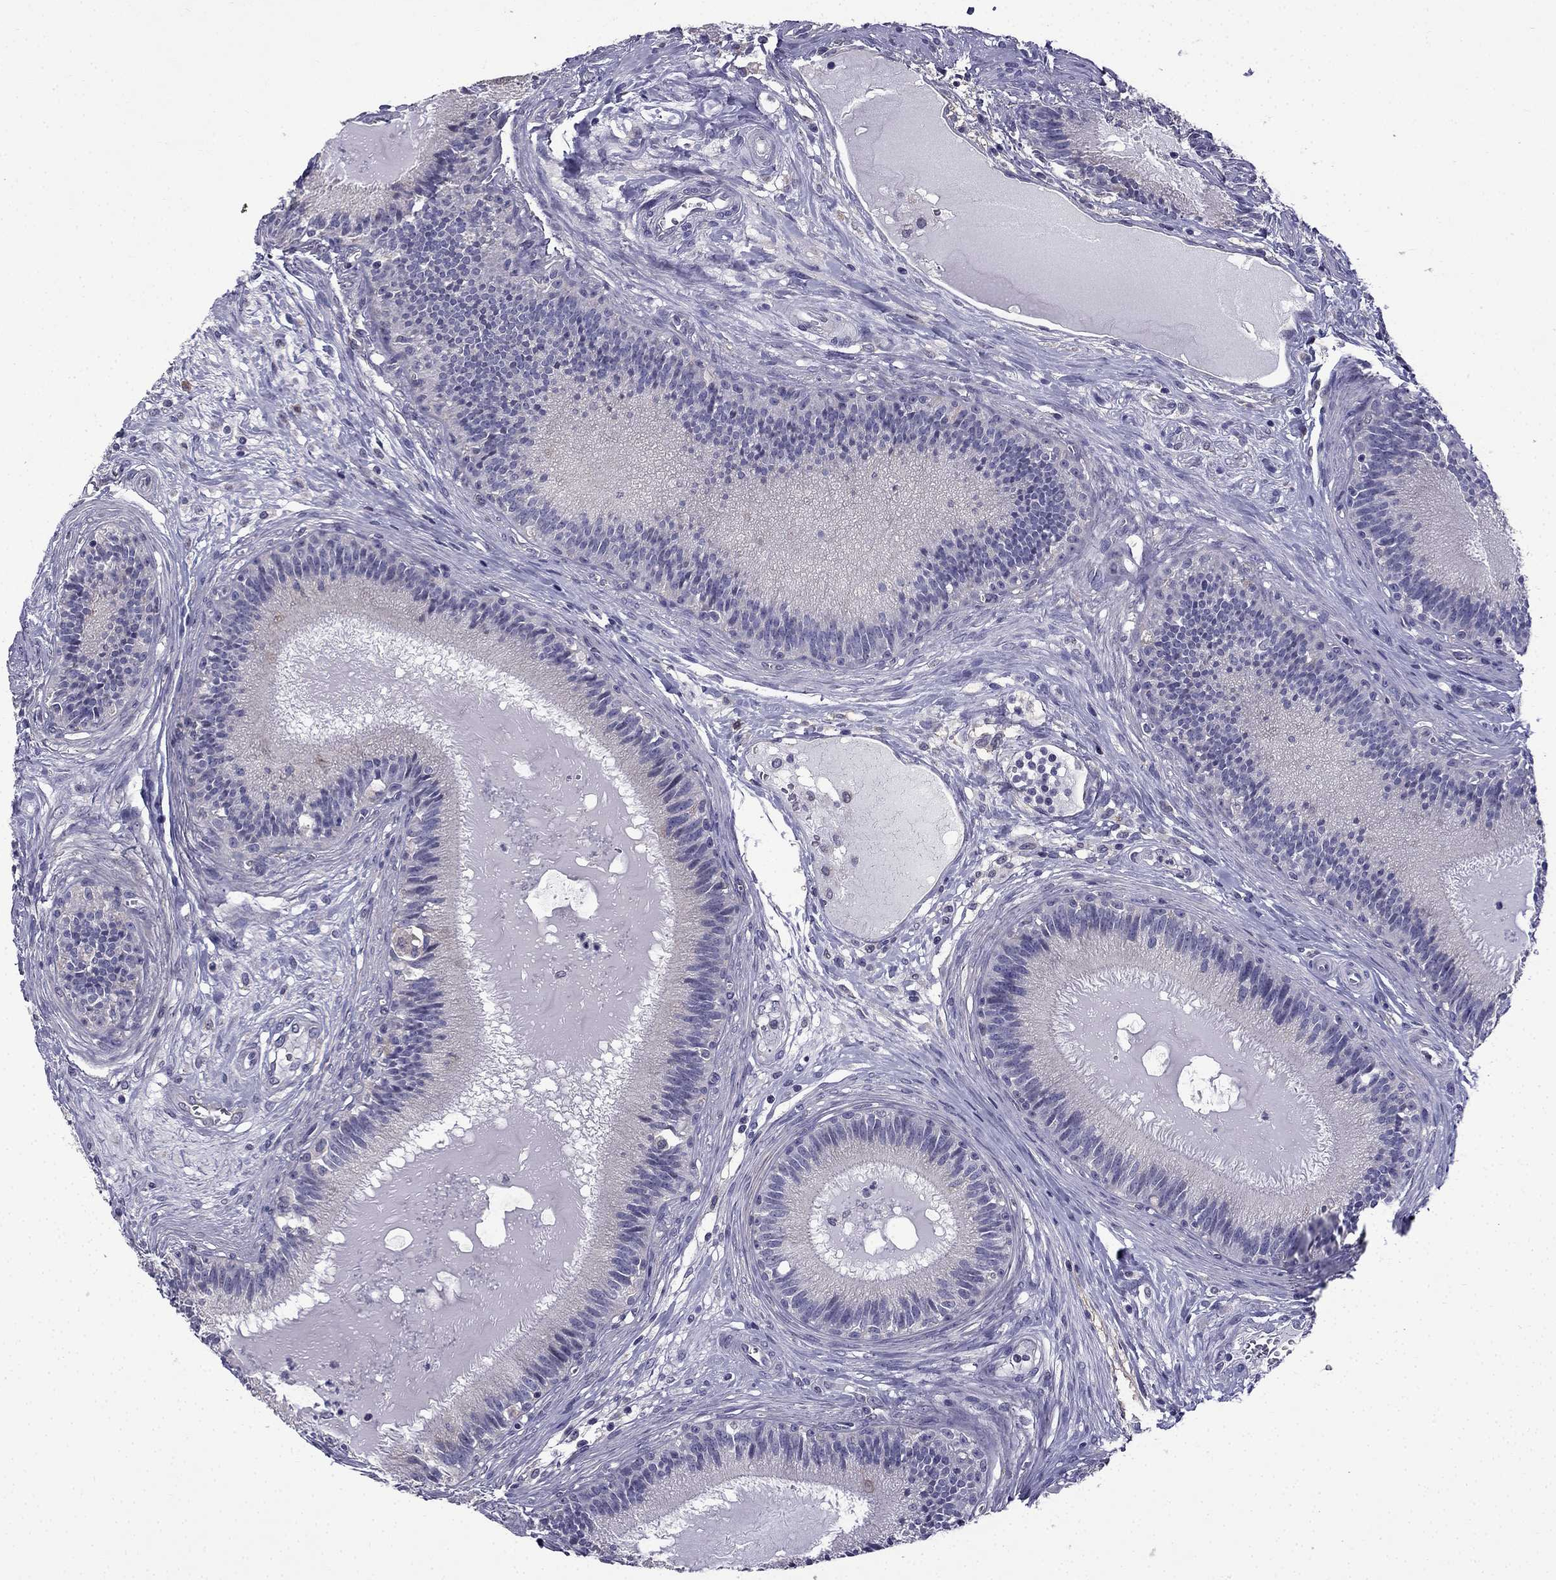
{"staining": {"intensity": "negative", "quantity": "none", "location": "none"}, "tissue": "epididymis", "cell_type": "Glandular cells", "image_type": "normal", "snomed": [{"axis": "morphology", "description": "Normal tissue, NOS"}, {"axis": "topography", "description": "Epididymis"}], "caption": "Immunohistochemical staining of normal human epididymis demonstrates no significant staining in glandular cells.", "gene": "SLC6A2", "patient": {"sex": "male", "age": 27}}